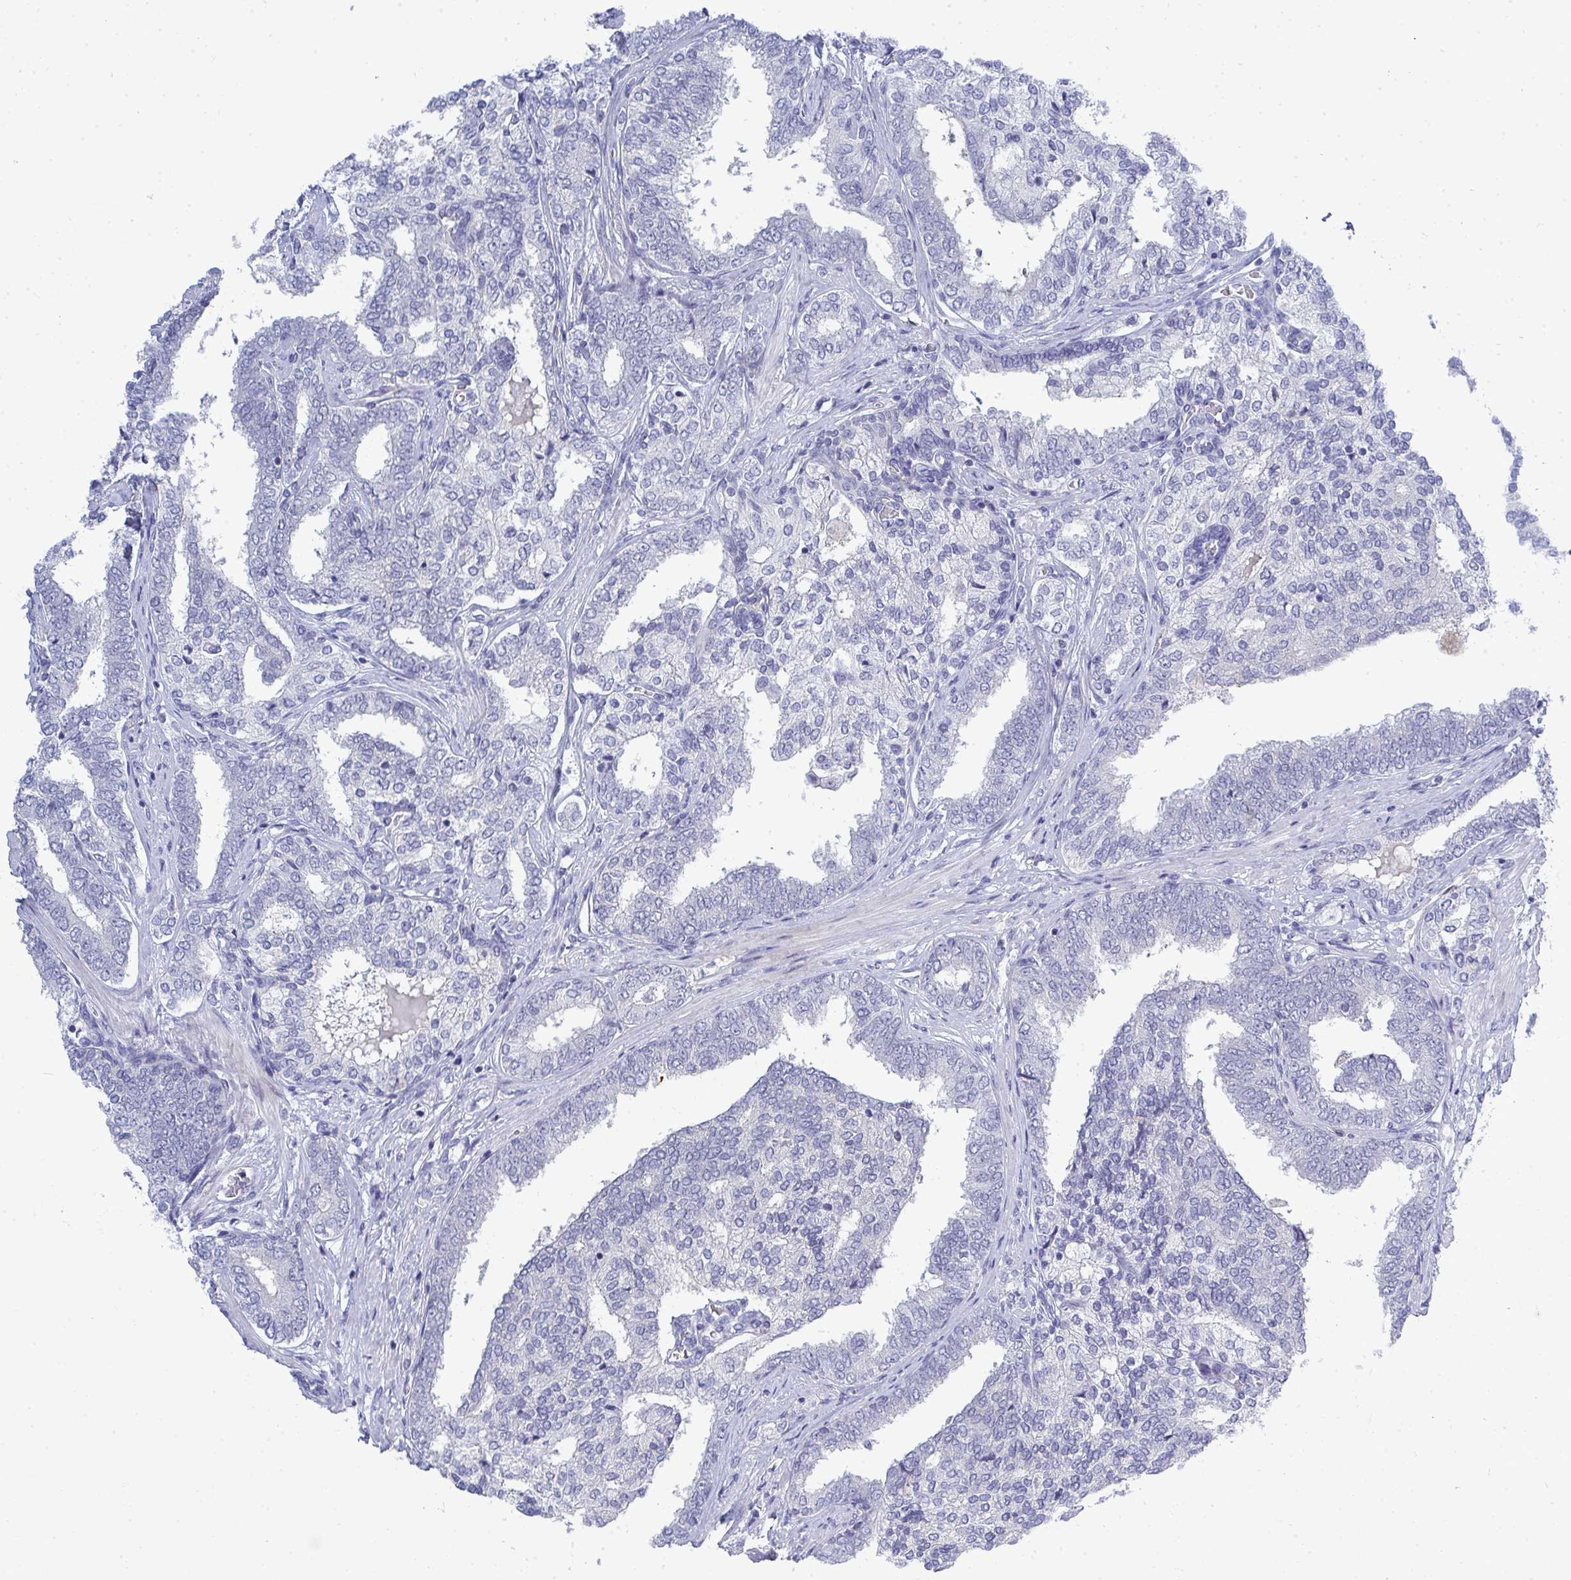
{"staining": {"intensity": "negative", "quantity": "none", "location": "none"}, "tissue": "prostate cancer", "cell_type": "Tumor cells", "image_type": "cancer", "snomed": [{"axis": "morphology", "description": "Adenocarcinoma, High grade"}, {"axis": "topography", "description": "Prostate"}], "caption": "IHC of prostate high-grade adenocarcinoma exhibits no expression in tumor cells.", "gene": "TMEM82", "patient": {"sex": "male", "age": 72}}